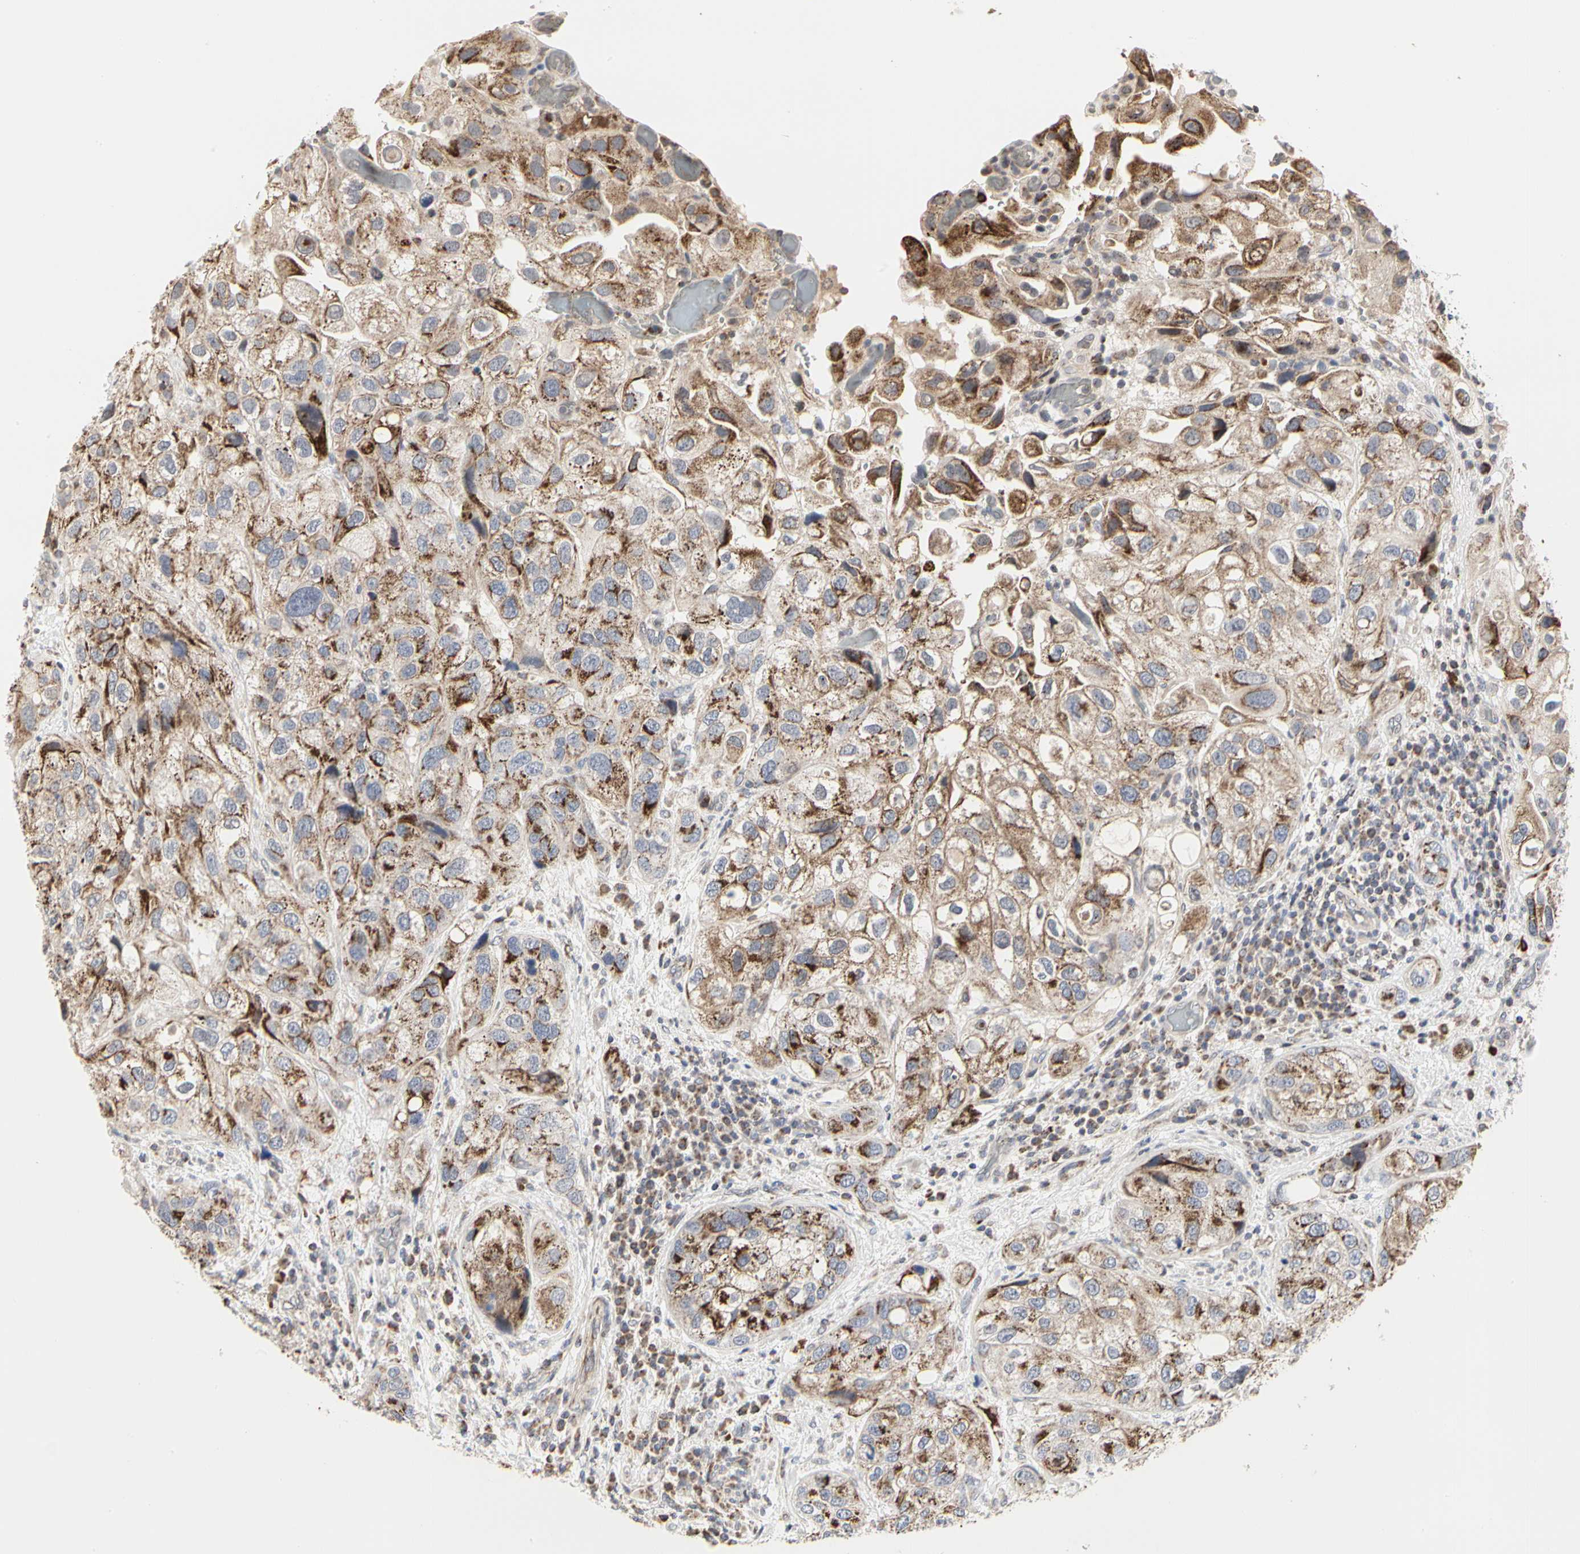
{"staining": {"intensity": "moderate", "quantity": ">75%", "location": "cytoplasmic/membranous"}, "tissue": "urothelial cancer", "cell_type": "Tumor cells", "image_type": "cancer", "snomed": [{"axis": "morphology", "description": "Urothelial carcinoma, High grade"}, {"axis": "topography", "description": "Urinary bladder"}], "caption": "This is an image of immunohistochemistry (IHC) staining of urothelial cancer, which shows moderate expression in the cytoplasmic/membranous of tumor cells.", "gene": "TSKU", "patient": {"sex": "female", "age": 64}}